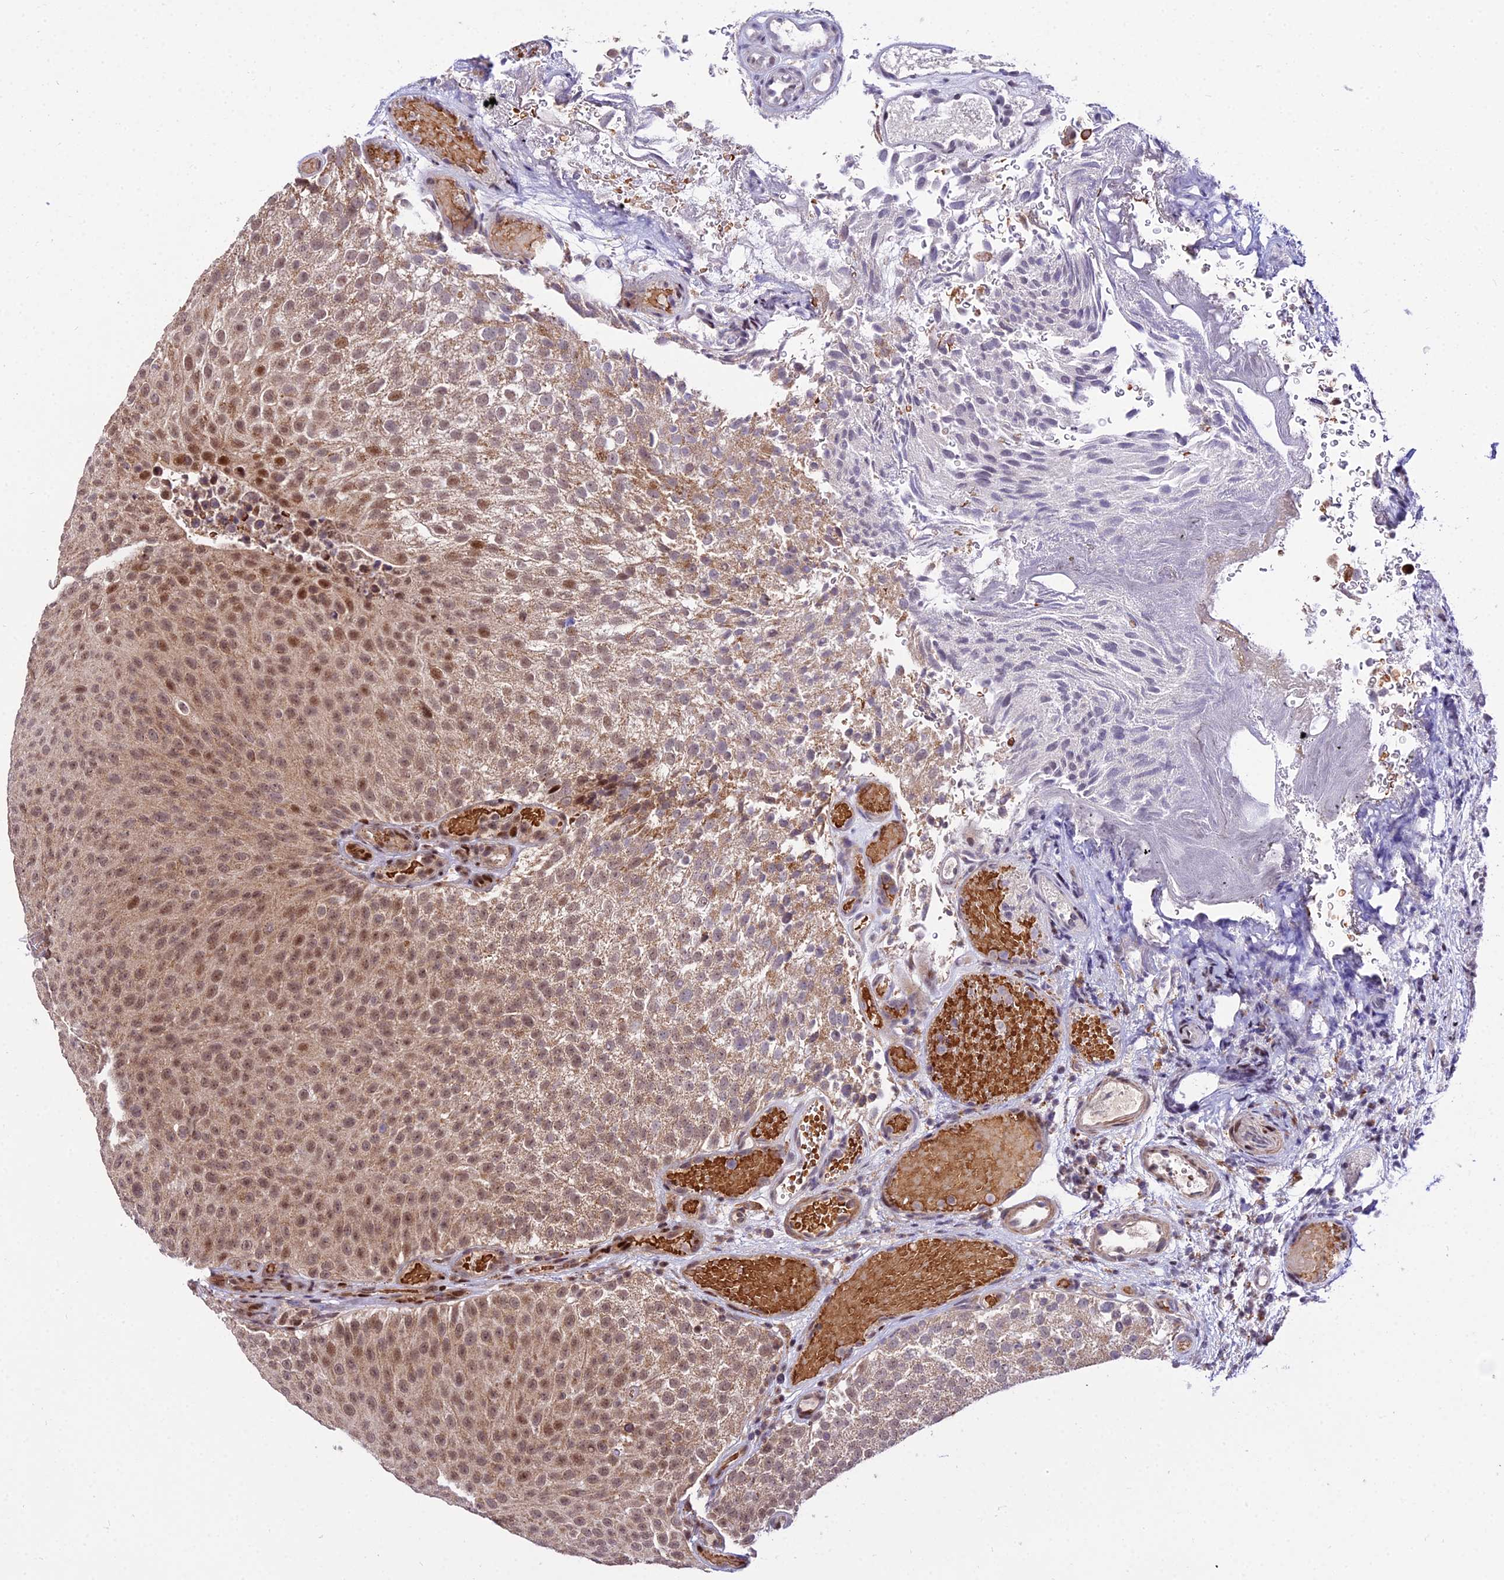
{"staining": {"intensity": "moderate", "quantity": ">75%", "location": "cytoplasmic/membranous,nuclear"}, "tissue": "urothelial cancer", "cell_type": "Tumor cells", "image_type": "cancer", "snomed": [{"axis": "morphology", "description": "Urothelial carcinoma, Low grade"}, {"axis": "topography", "description": "Urinary bladder"}], "caption": "This histopathology image displays immunohistochemistry (IHC) staining of human urothelial cancer, with medium moderate cytoplasmic/membranous and nuclear positivity in approximately >75% of tumor cells.", "gene": "CIB3", "patient": {"sex": "male", "age": 78}}